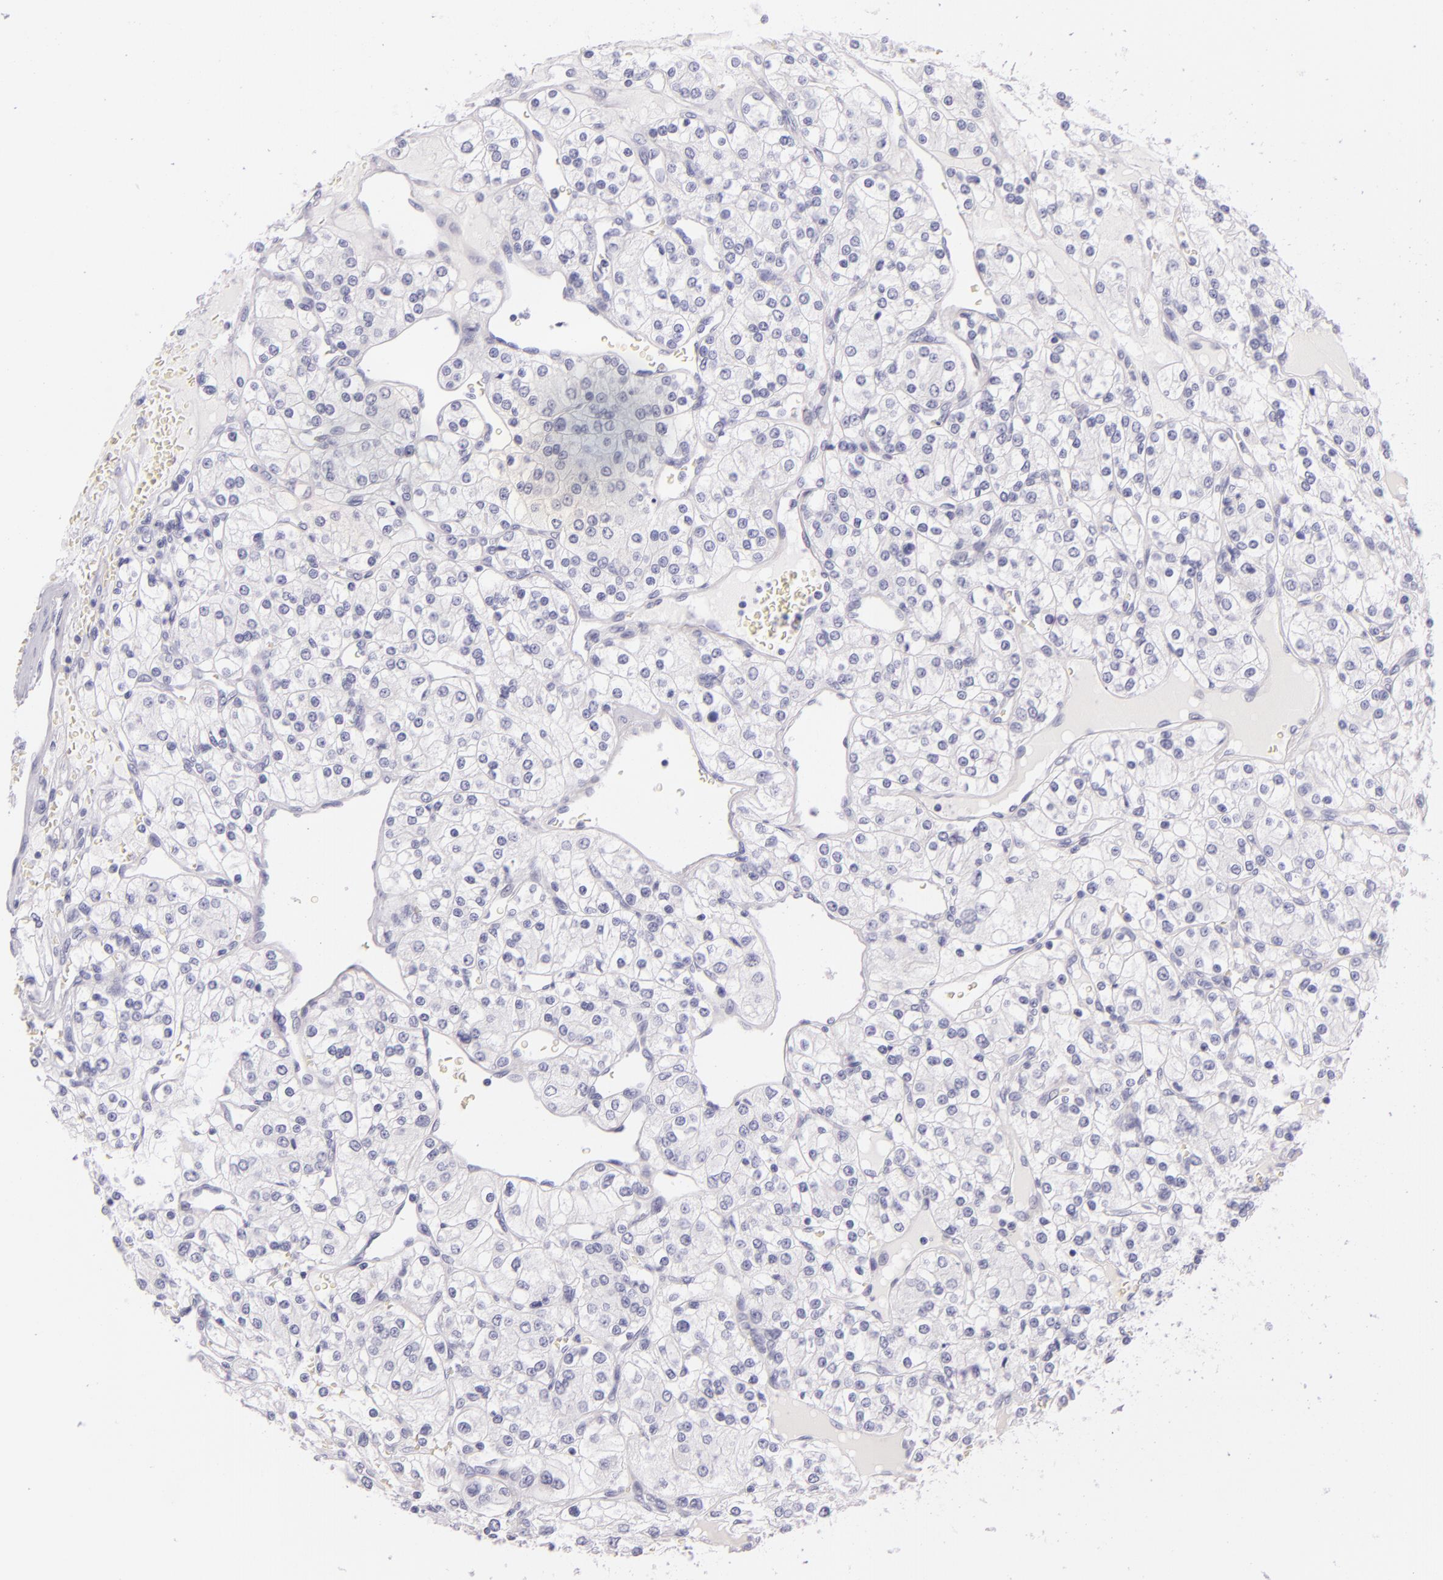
{"staining": {"intensity": "negative", "quantity": "none", "location": "none"}, "tissue": "renal cancer", "cell_type": "Tumor cells", "image_type": "cancer", "snomed": [{"axis": "morphology", "description": "Adenocarcinoma, NOS"}, {"axis": "topography", "description": "Kidney"}], "caption": "The IHC histopathology image has no significant staining in tumor cells of renal cancer (adenocarcinoma) tissue. (DAB (3,3'-diaminobenzidine) immunohistochemistry visualized using brightfield microscopy, high magnification).", "gene": "INA", "patient": {"sex": "female", "age": 62}}